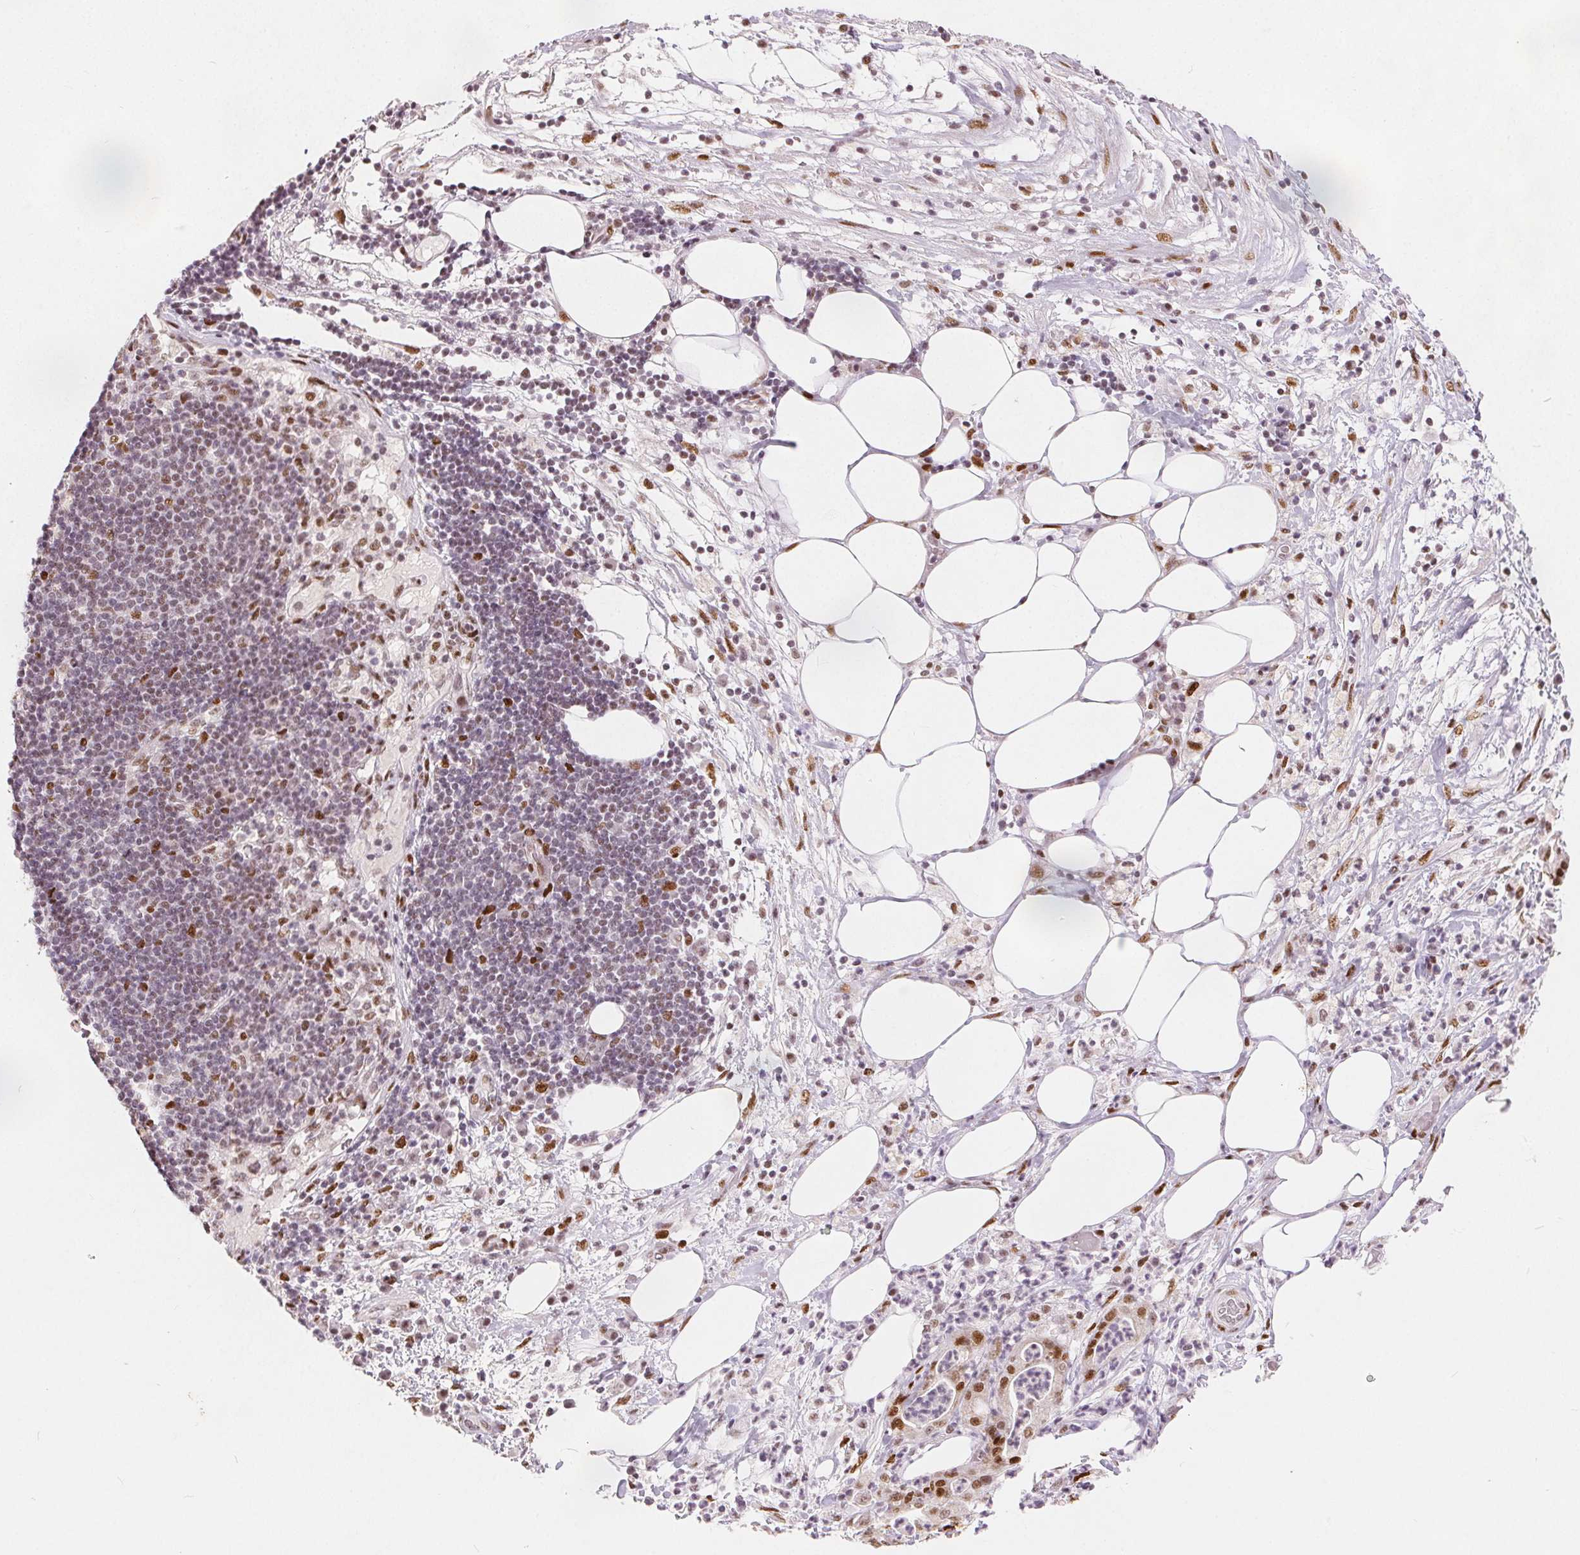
{"staining": {"intensity": "moderate", "quantity": ">75%", "location": "nuclear"}, "tissue": "pancreatic cancer", "cell_type": "Tumor cells", "image_type": "cancer", "snomed": [{"axis": "morphology", "description": "Adenocarcinoma, NOS"}, {"axis": "topography", "description": "Pancreas"}], "caption": "Immunohistochemistry (IHC) photomicrograph of human adenocarcinoma (pancreatic) stained for a protein (brown), which reveals medium levels of moderate nuclear expression in about >75% of tumor cells.", "gene": "ZNF703", "patient": {"sex": "male", "age": 71}}